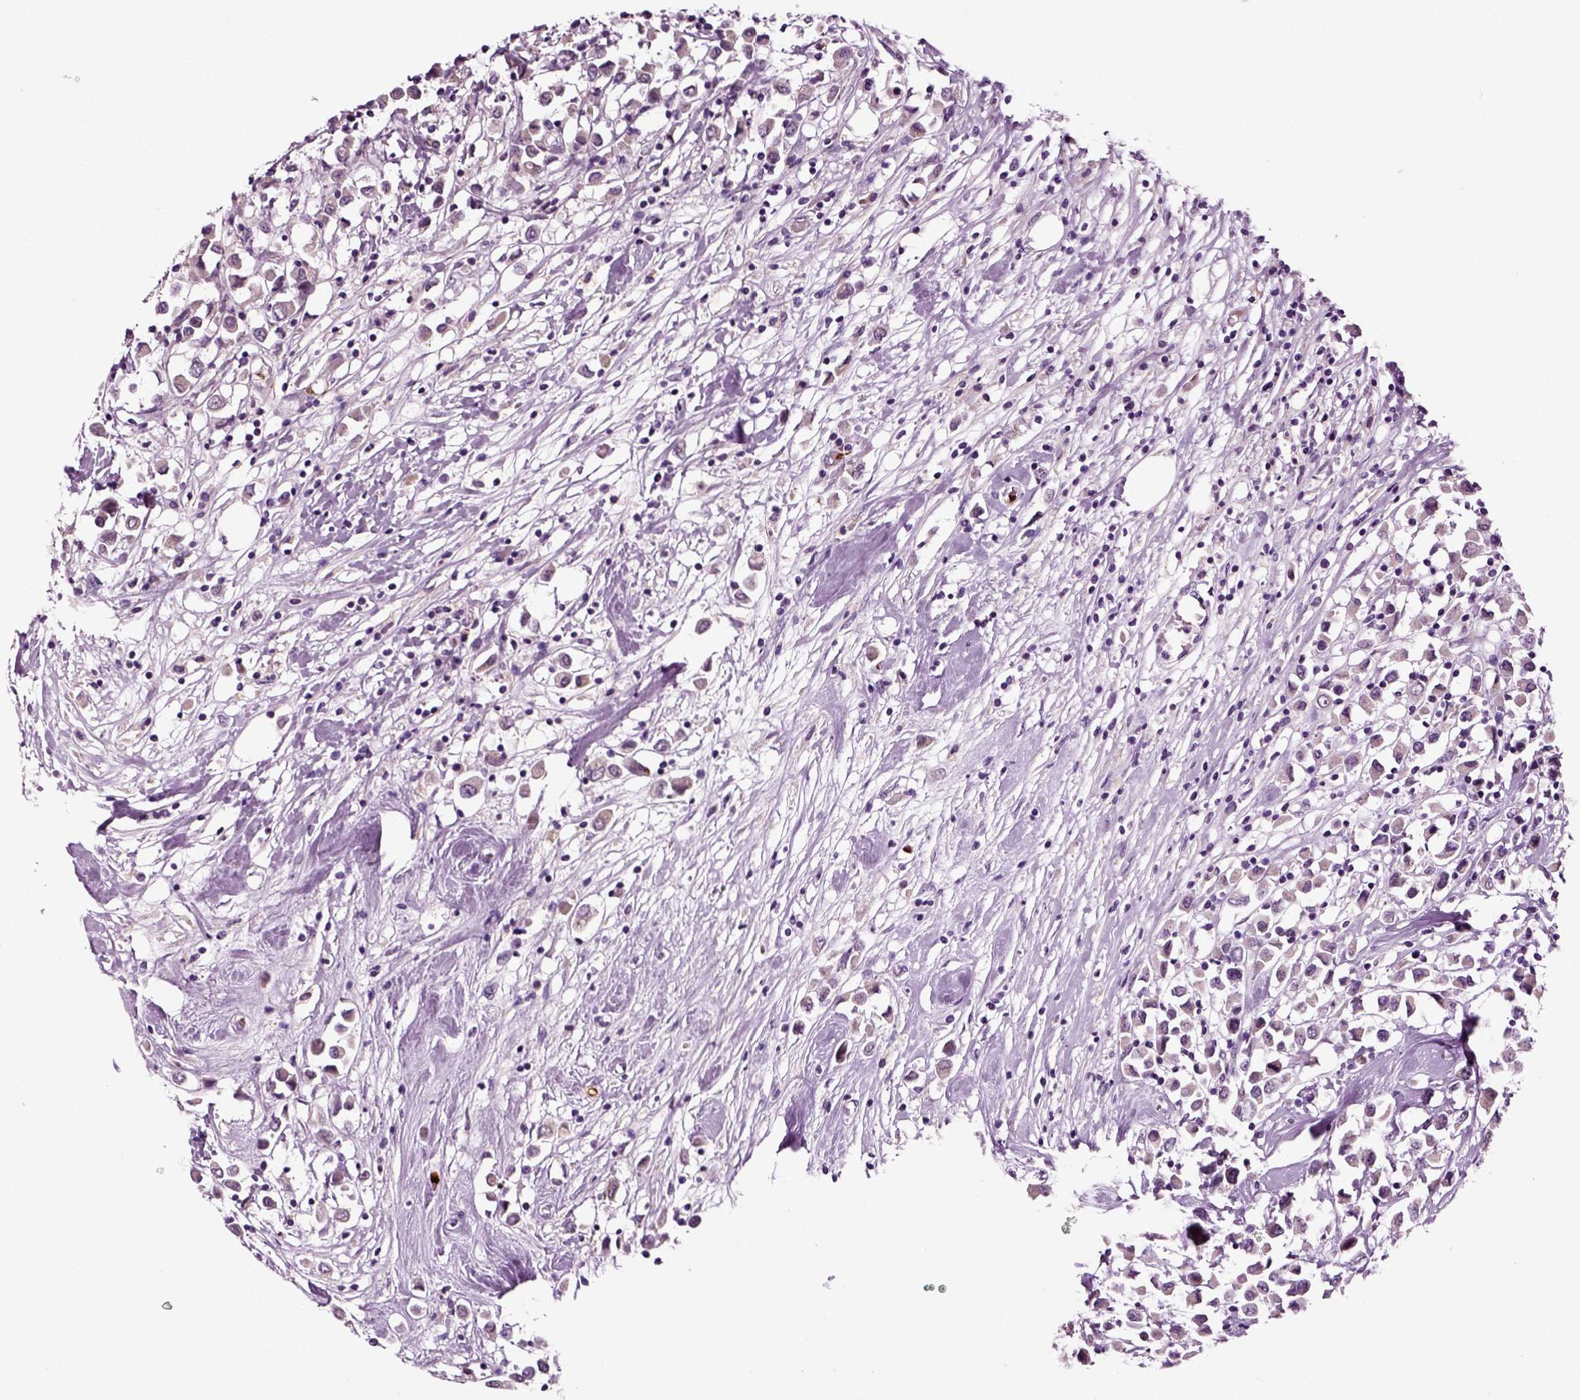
{"staining": {"intensity": "negative", "quantity": "none", "location": "none"}, "tissue": "breast cancer", "cell_type": "Tumor cells", "image_type": "cancer", "snomed": [{"axis": "morphology", "description": "Duct carcinoma"}, {"axis": "topography", "description": "Breast"}], "caption": "Immunohistochemistry of human breast intraductal carcinoma shows no staining in tumor cells. (Immunohistochemistry (ihc), brightfield microscopy, high magnification).", "gene": "SPATA17", "patient": {"sex": "female", "age": 61}}